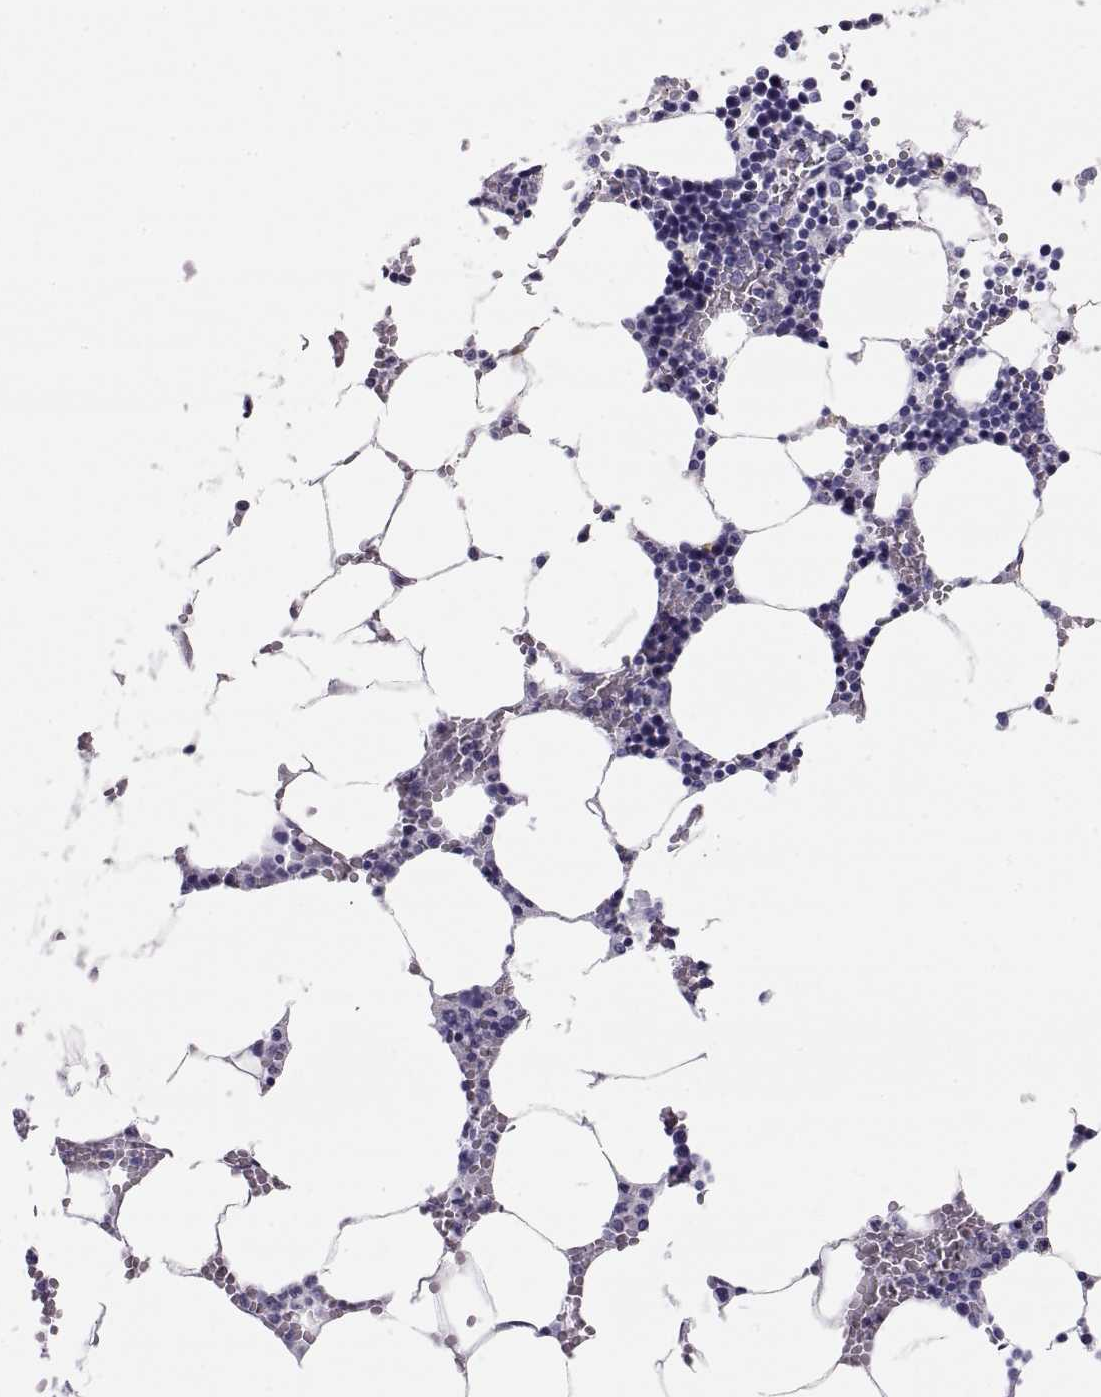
{"staining": {"intensity": "negative", "quantity": "none", "location": "none"}, "tissue": "bone marrow", "cell_type": "Hematopoietic cells", "image_type": "normal", "snomed": [{"axis": "morphology", "description": "Normal tissue, NOS"}, {"axis": "topography", "description": "Bone marrow"}], "caption": "Immunohistochemical staining of benign human bone marrow shows no significant expression in hematopoietic cells. (DAB immunohistochemistry (IHC) visualized using brightfield microscopy, high magnification).", "gene": "PAX2", "patient": {"sex": "female", "age": 64}}